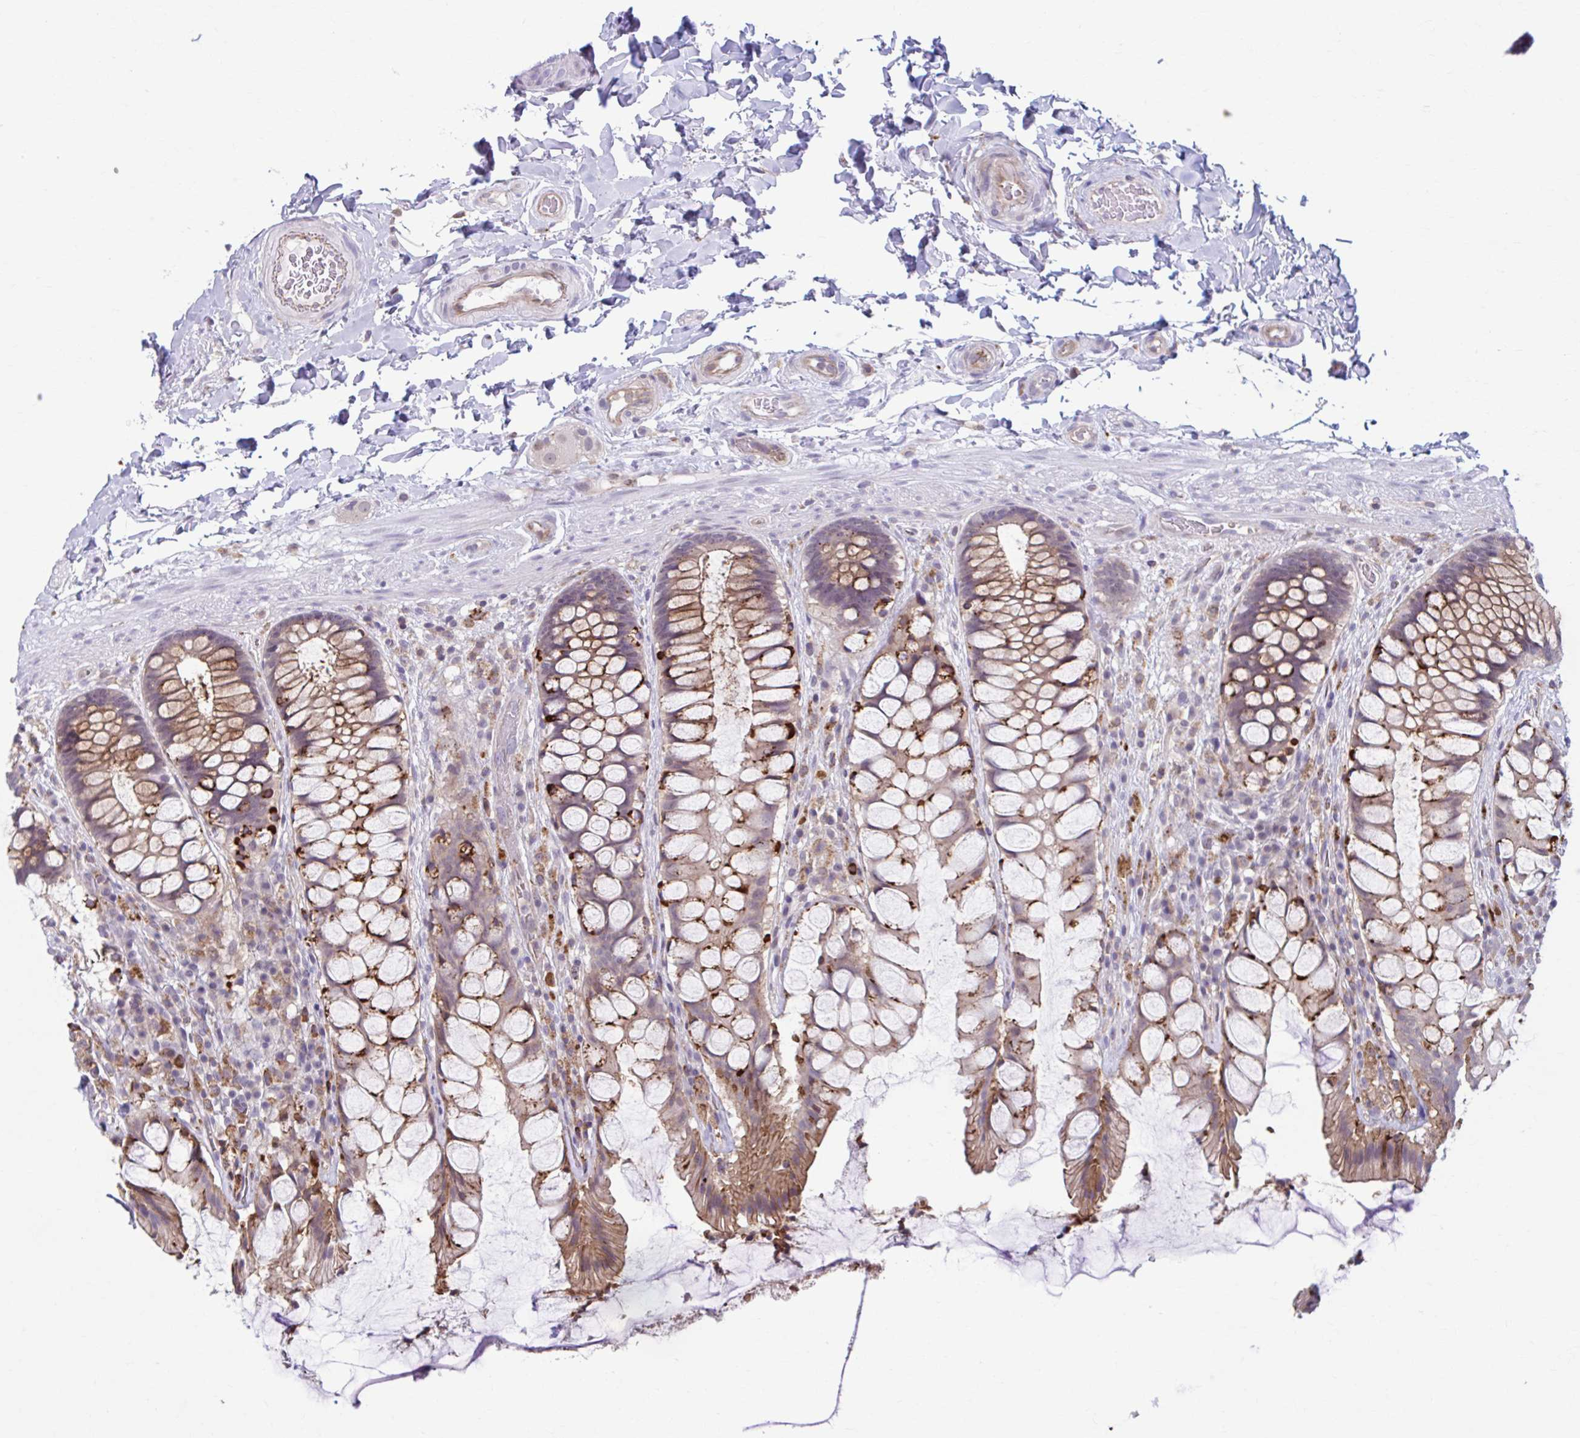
{"staining": {"intensity": "moderate", "quantity": ">75%", "location": "cytoplasmic/membranous"}, "tissue": "rectum", "cell_type": "Glandular cells", "image_type": "normal", "snomed": [{"axis": "morphology", "description": "Normal tissue, NOS"}, {"axis": "topography", "description": "Rectum"}], "caption": "The photomicrograph shows staining of benign rectum, revealing moderate cytoplasmic/membranous protein positivity (brown color) within glandular cells. (DAB (3,3'-diaminobenzidine) IHC, brown staining for protein, blue staining for nuclei).", "gene": "ADAT3", "patient": {"sex": "female", "age": 58}}